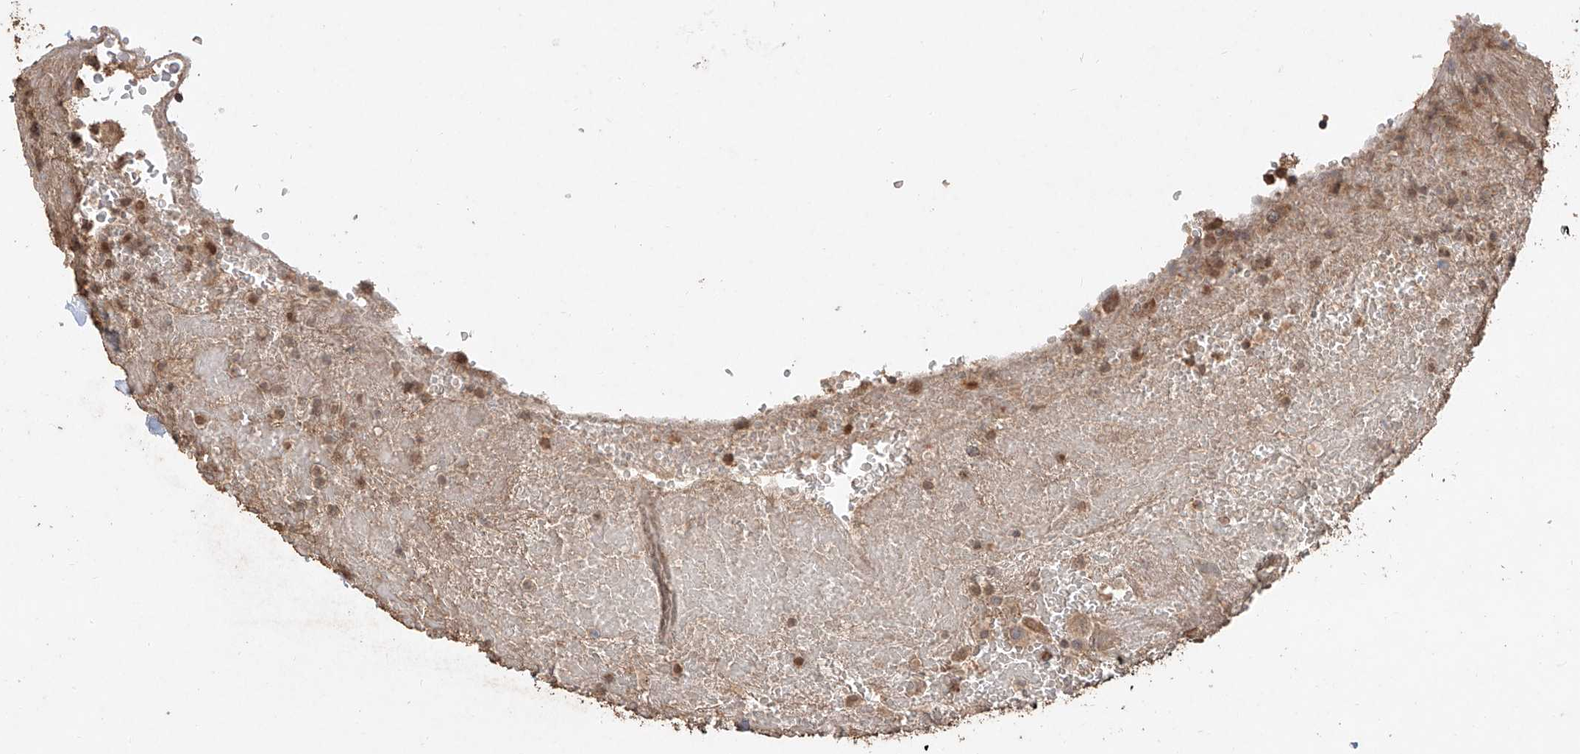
{"staining": {"intensity": "moderate", "quantity": ">75%", "location": "cytoplasmic/membranous"}, "tissue": "thyroid cancer", "cell_type": "Tumor cells", "image_type": "cancer", "snomed": [{"axis": "morphology", "description": "Papillary adenocarcinoma, NOS"}, {"axis": "topography", "description": "Thyroid gland"}], "caption": "Immunohistochemical staining of human papillary adenocarcinoma (thyroid) reveals medium levels of moderate cytoplasmic/membranous protein expression in about >75% of tumor cells. (DAB (3,3'-diaminobenzidine) = brown stain, brightfield microscopy at high magnification).", "gene": "ELOVL1", "patient": {"sex": "male", "age": 77}}